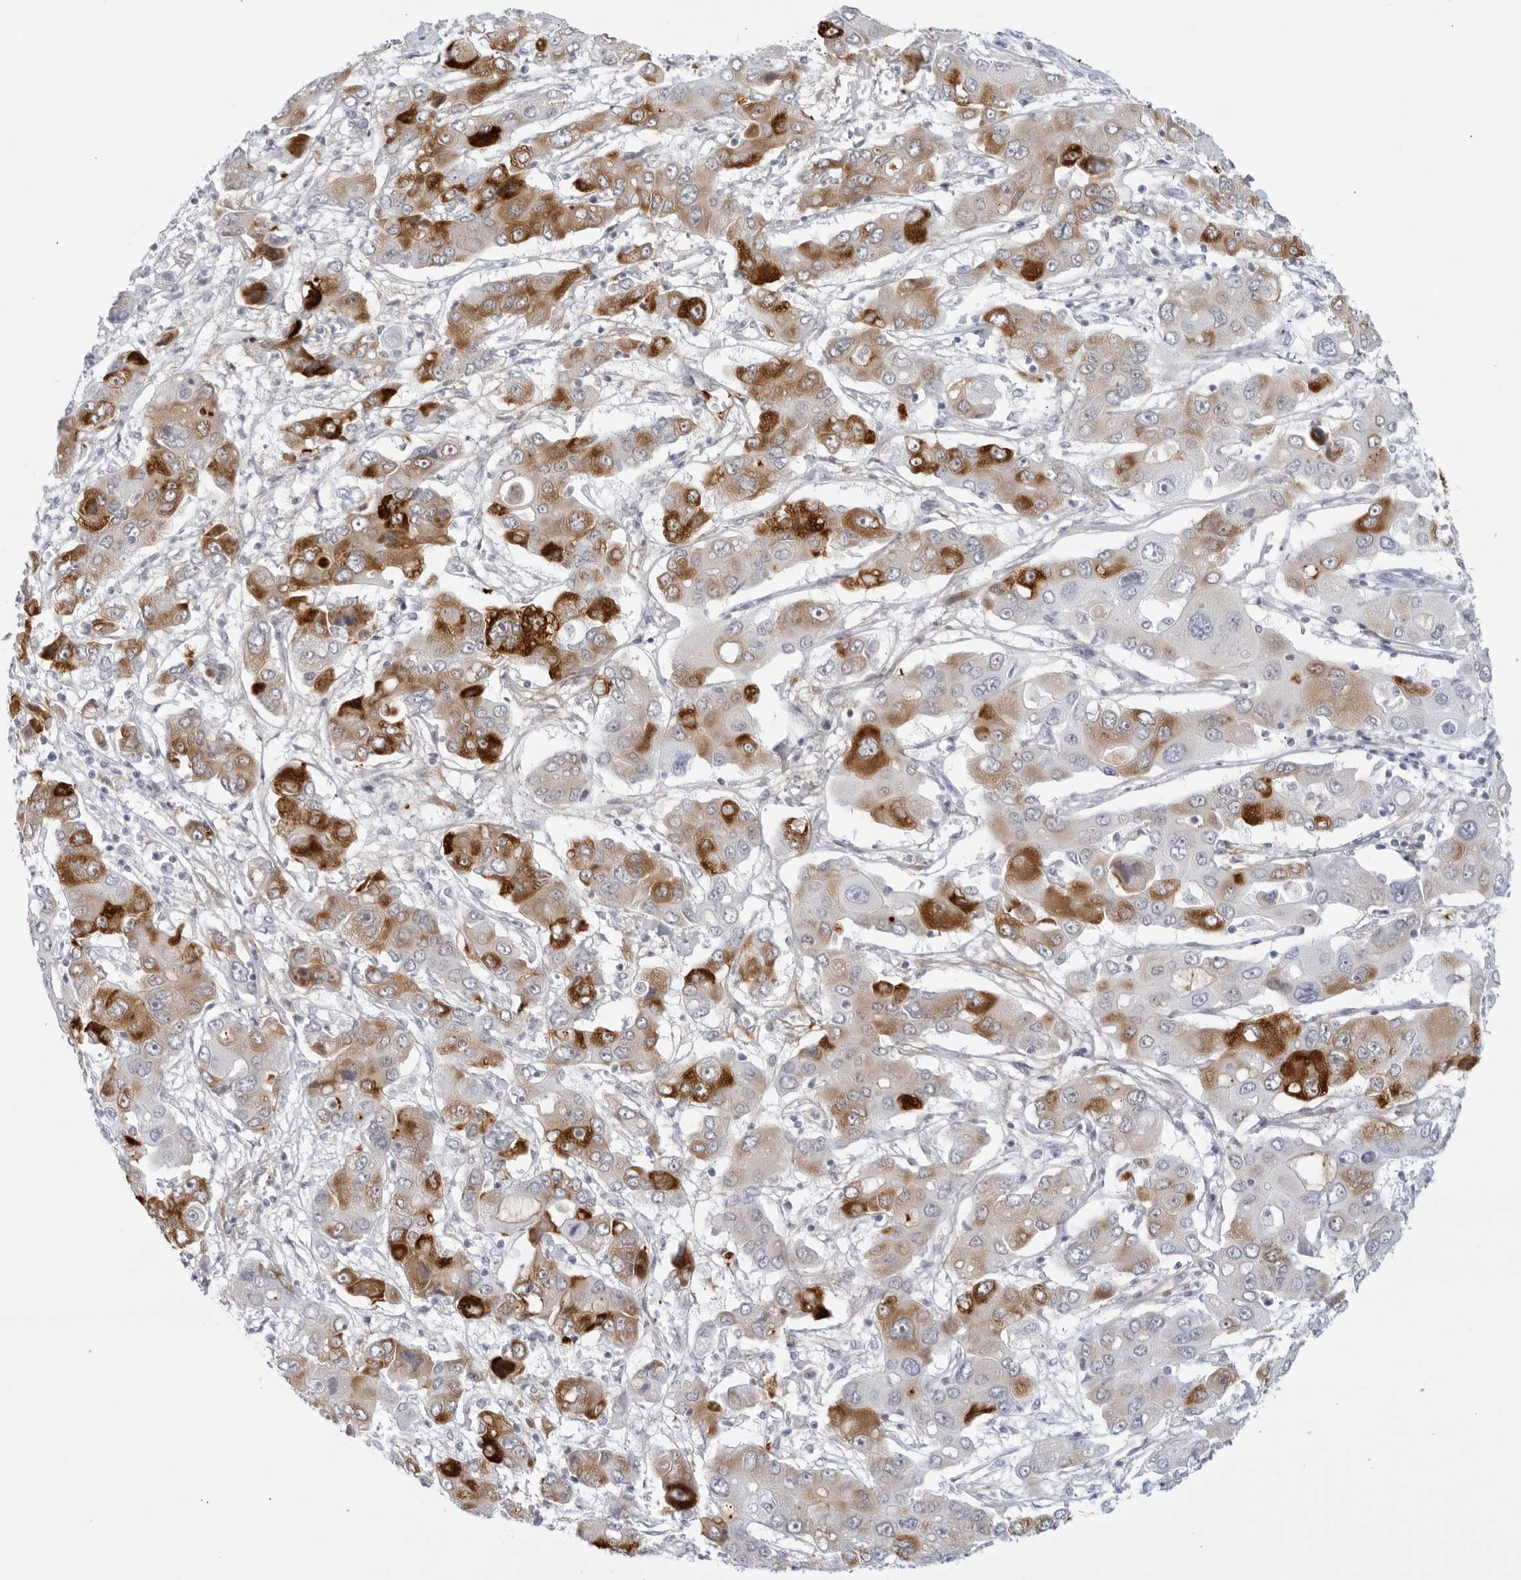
{"staining": {"intensity": "strong", "quantity": "25%-75%", "location": "cytoplasmic/membranous"}, "tissue": "liver cancer", "cell_type": "Tumor cells", "image_type": "cancer", "snomed": [{"axis": "morphology", "description": "Cholangiocarcinoma"}, {"axis": "topography", "description": "Liver"}], "caption": "Liver cancer (cholangiocarcinoma) stained for a protein displays strong cytoplasmic/membranous positivity in tumor cells.", "gene": "FGG", "patient": {"sex": "male", "age": 67}}